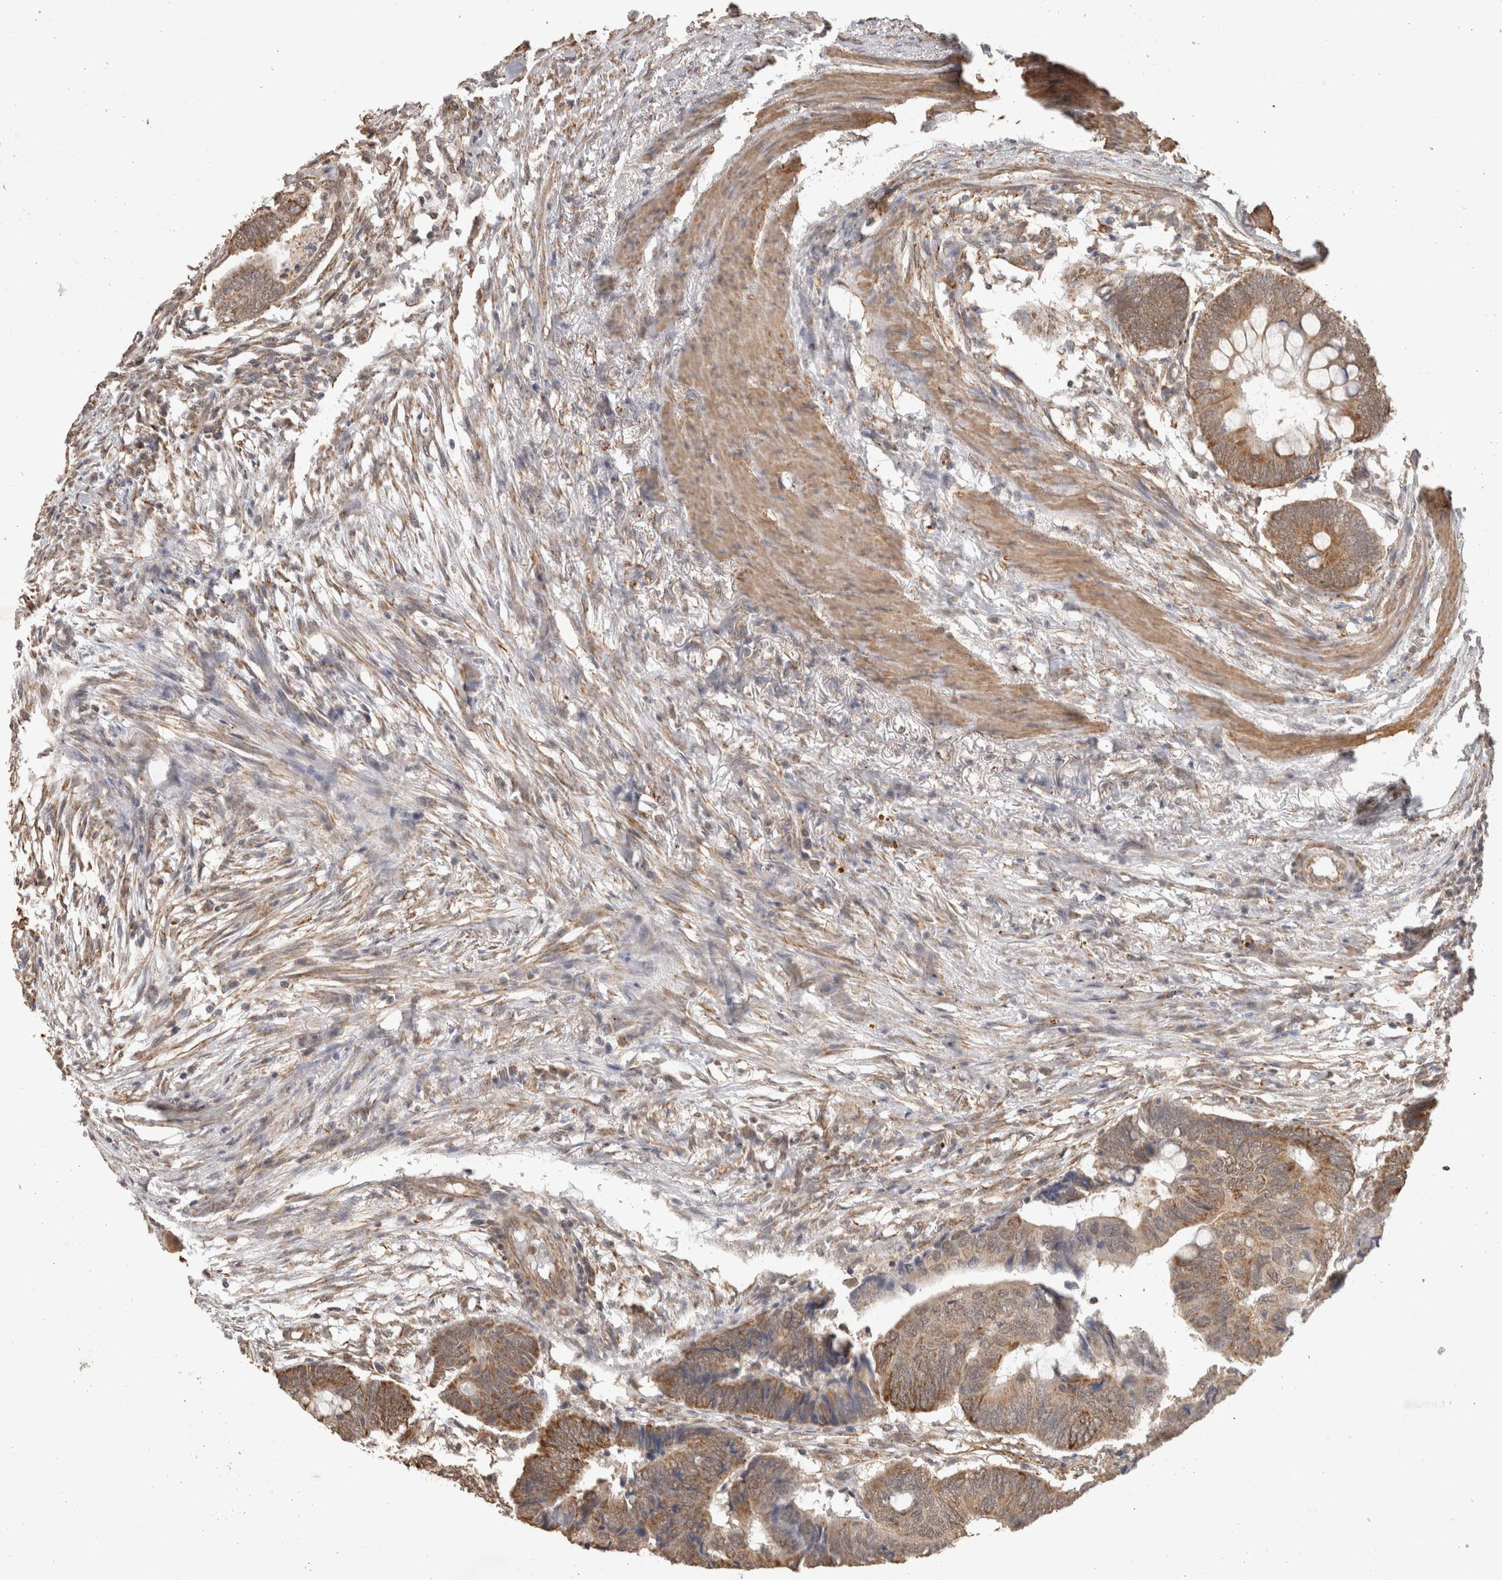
{"staining": {"intensity": "moderate", "quantity": ">75%", "location": "cytoplasmic/membranous"}, "tissue": "colorectal cancer", "cell_type": "Tumor cells", "image_type": "cancer", "snomed": [{"axis": "morphology", "description": "Normal tissue, NOS"}, {"axis": "morphology", "description": "Adenocarcinoma, NOS"}, {"axis": "topography", "description": "Rectum"}, {"axis": "topography", "description": "Peripheral nerve tissue"}], "caption": "Colorectal cancer (adenocarcinoma) tissue shows moderate cytoplasmic/membranous positivity in about >75% of tumor cells, visualized by immunohistochemistry.", "gene": "BNIP3L", "patient": {"sex": "male", "age": 92}}